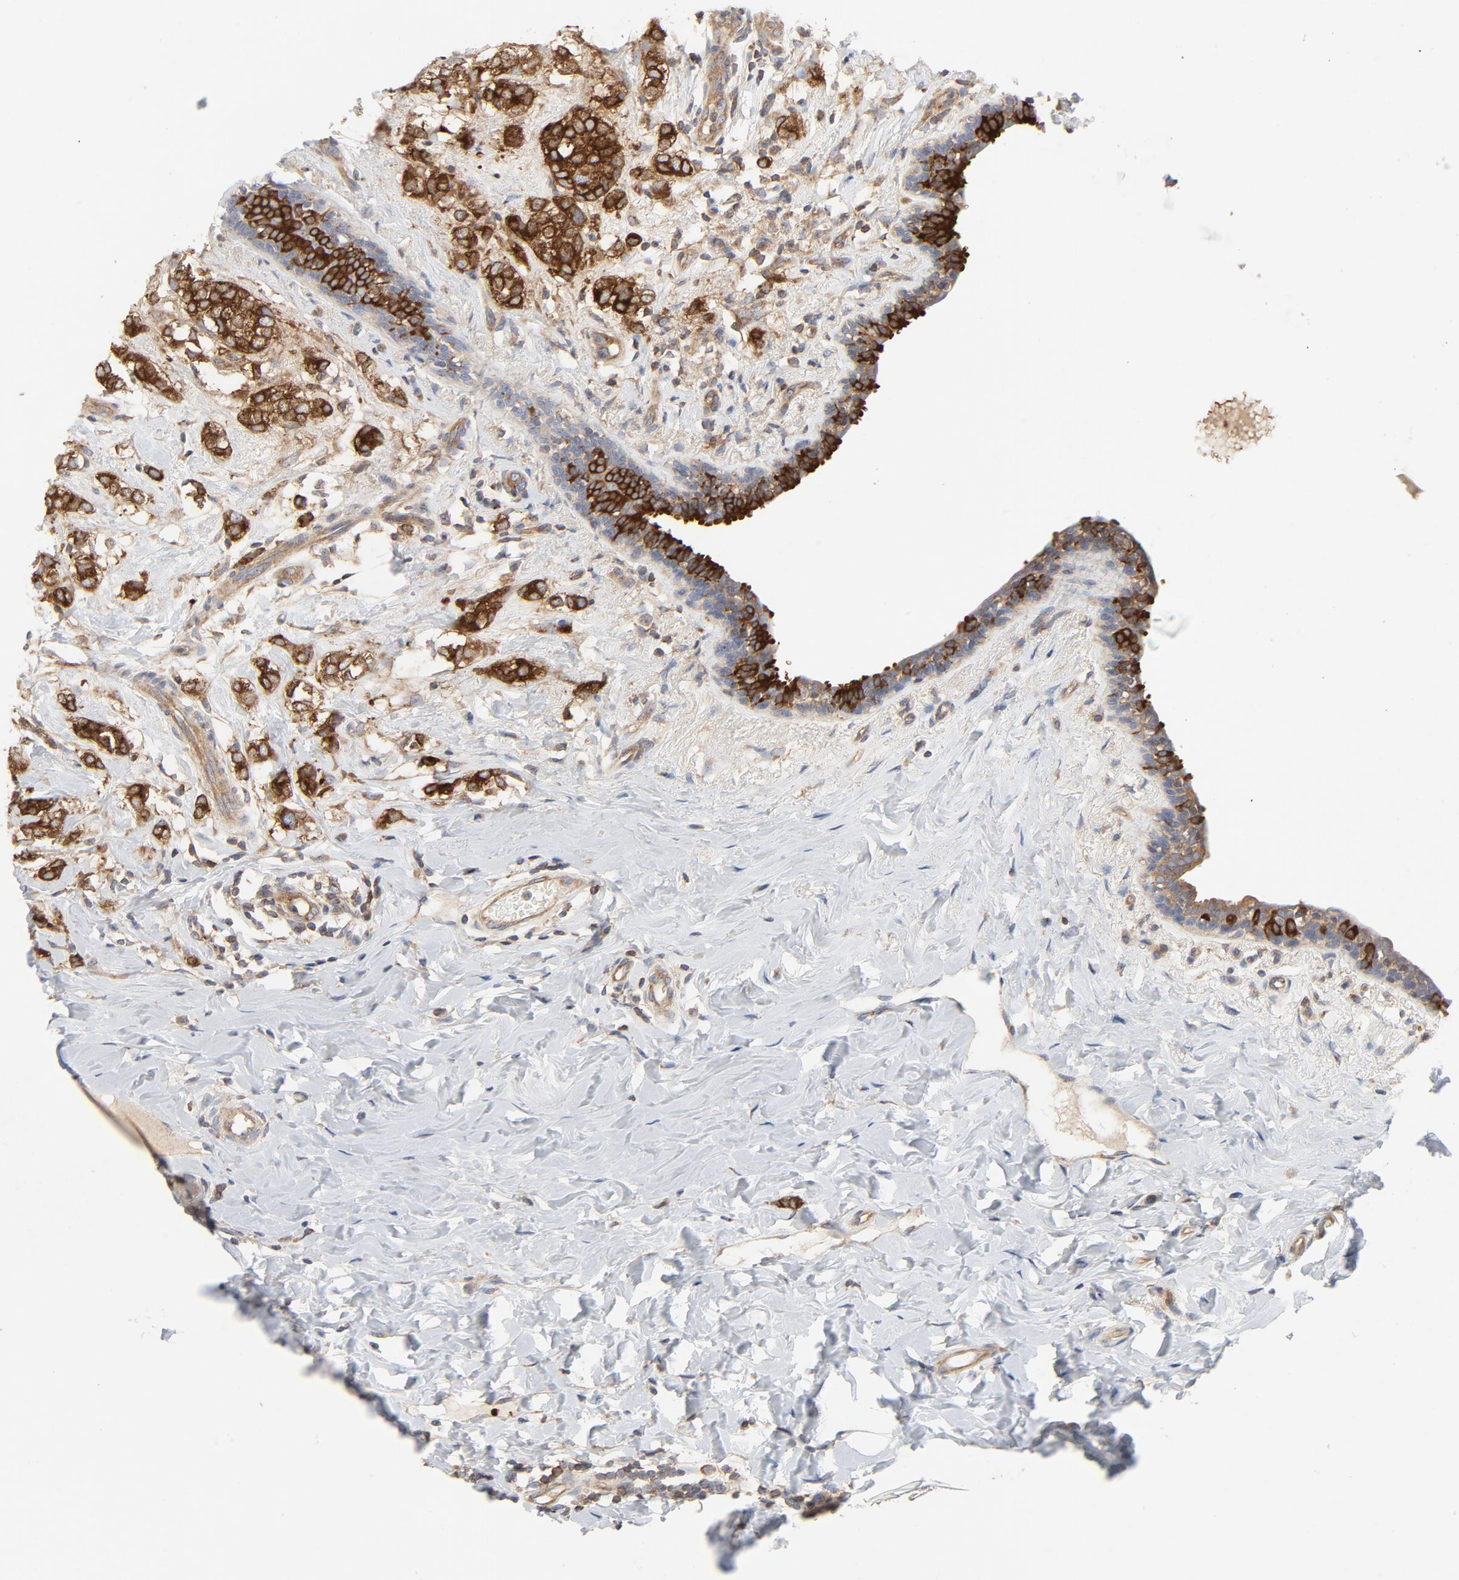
{"staining": {"intensity": "strong", "quantity": ">75%", "location": "cytoplasmic/membranous"}, "tissue": "breast cancer", "cell_type": "Tumor cells", "image_type": "cancer", "snomed": [{"axis": "morphology", "description": "Normal tissue, NOS"}, {"axis": "morphology", "description": "Lobular carcinoma"}, {"axis": "topography", "description": "Breast"}], "caption": "Protein staining reveals strong cytoplasmic/membranous positivity in about >75% of tumor cells in breast cancer.", "gene": "RABEP1", "patient": {"sex": "female", "age": 47}}